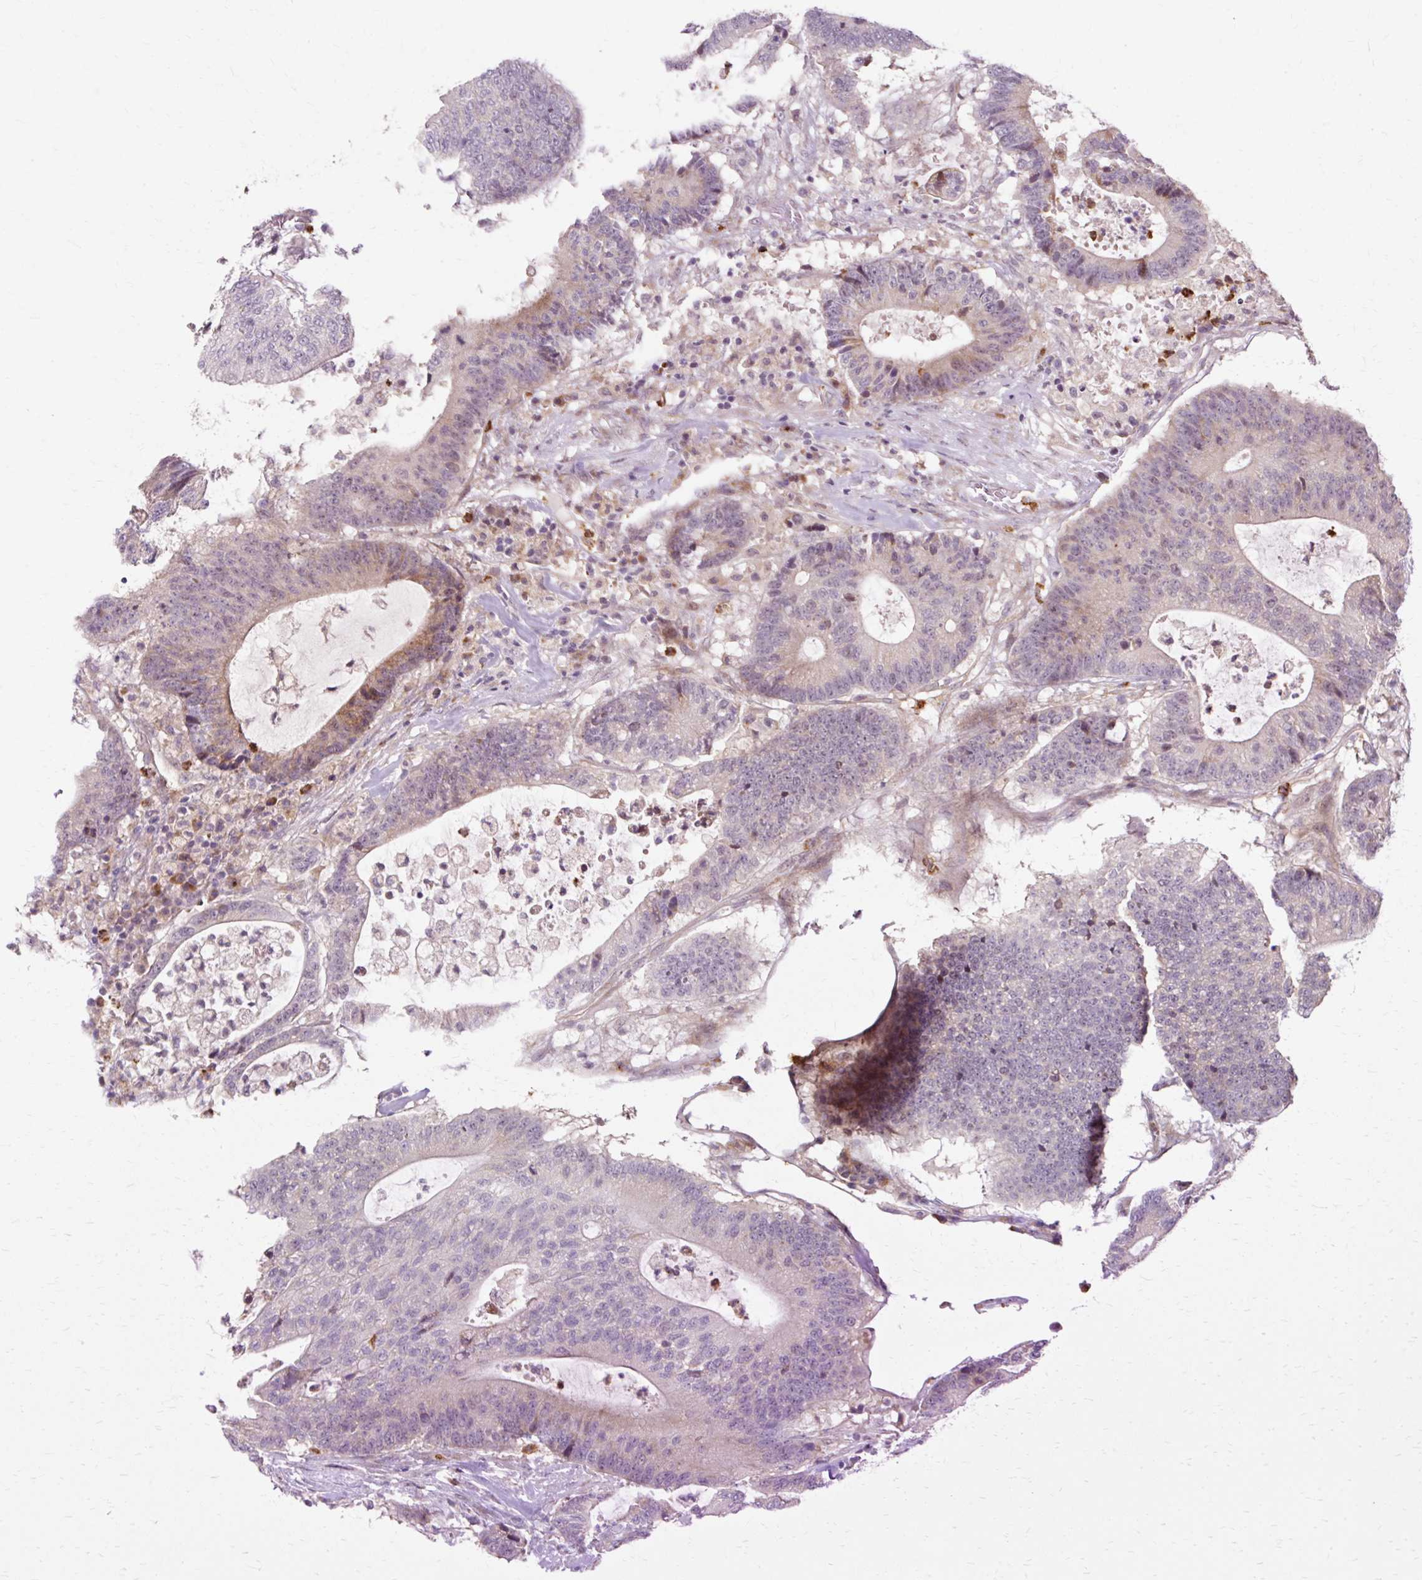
{"staining": {"intensity": "moderate", "quantity": "<25%", "location": "cytoplasmic/membranous,nuclear"}, "tissue": "colorectal cancer", "cell_type": "Tumor cells", "image_type": "cancer", "snomed": [{"axis": "morphology", "description": "Adenocarcinoma, NOS"}, {"axis": "topography", "description": "Colon"}], "caption": "Colorectal cancer (adenocarcinoma) stained with immunohistochemistry demonstrates moderate cytoplasmic/membranous and nuclear positivity in about <25% of tumor cells.", "gene": "GEMIN2", "patient": {"sex": "female", "age": 84}}